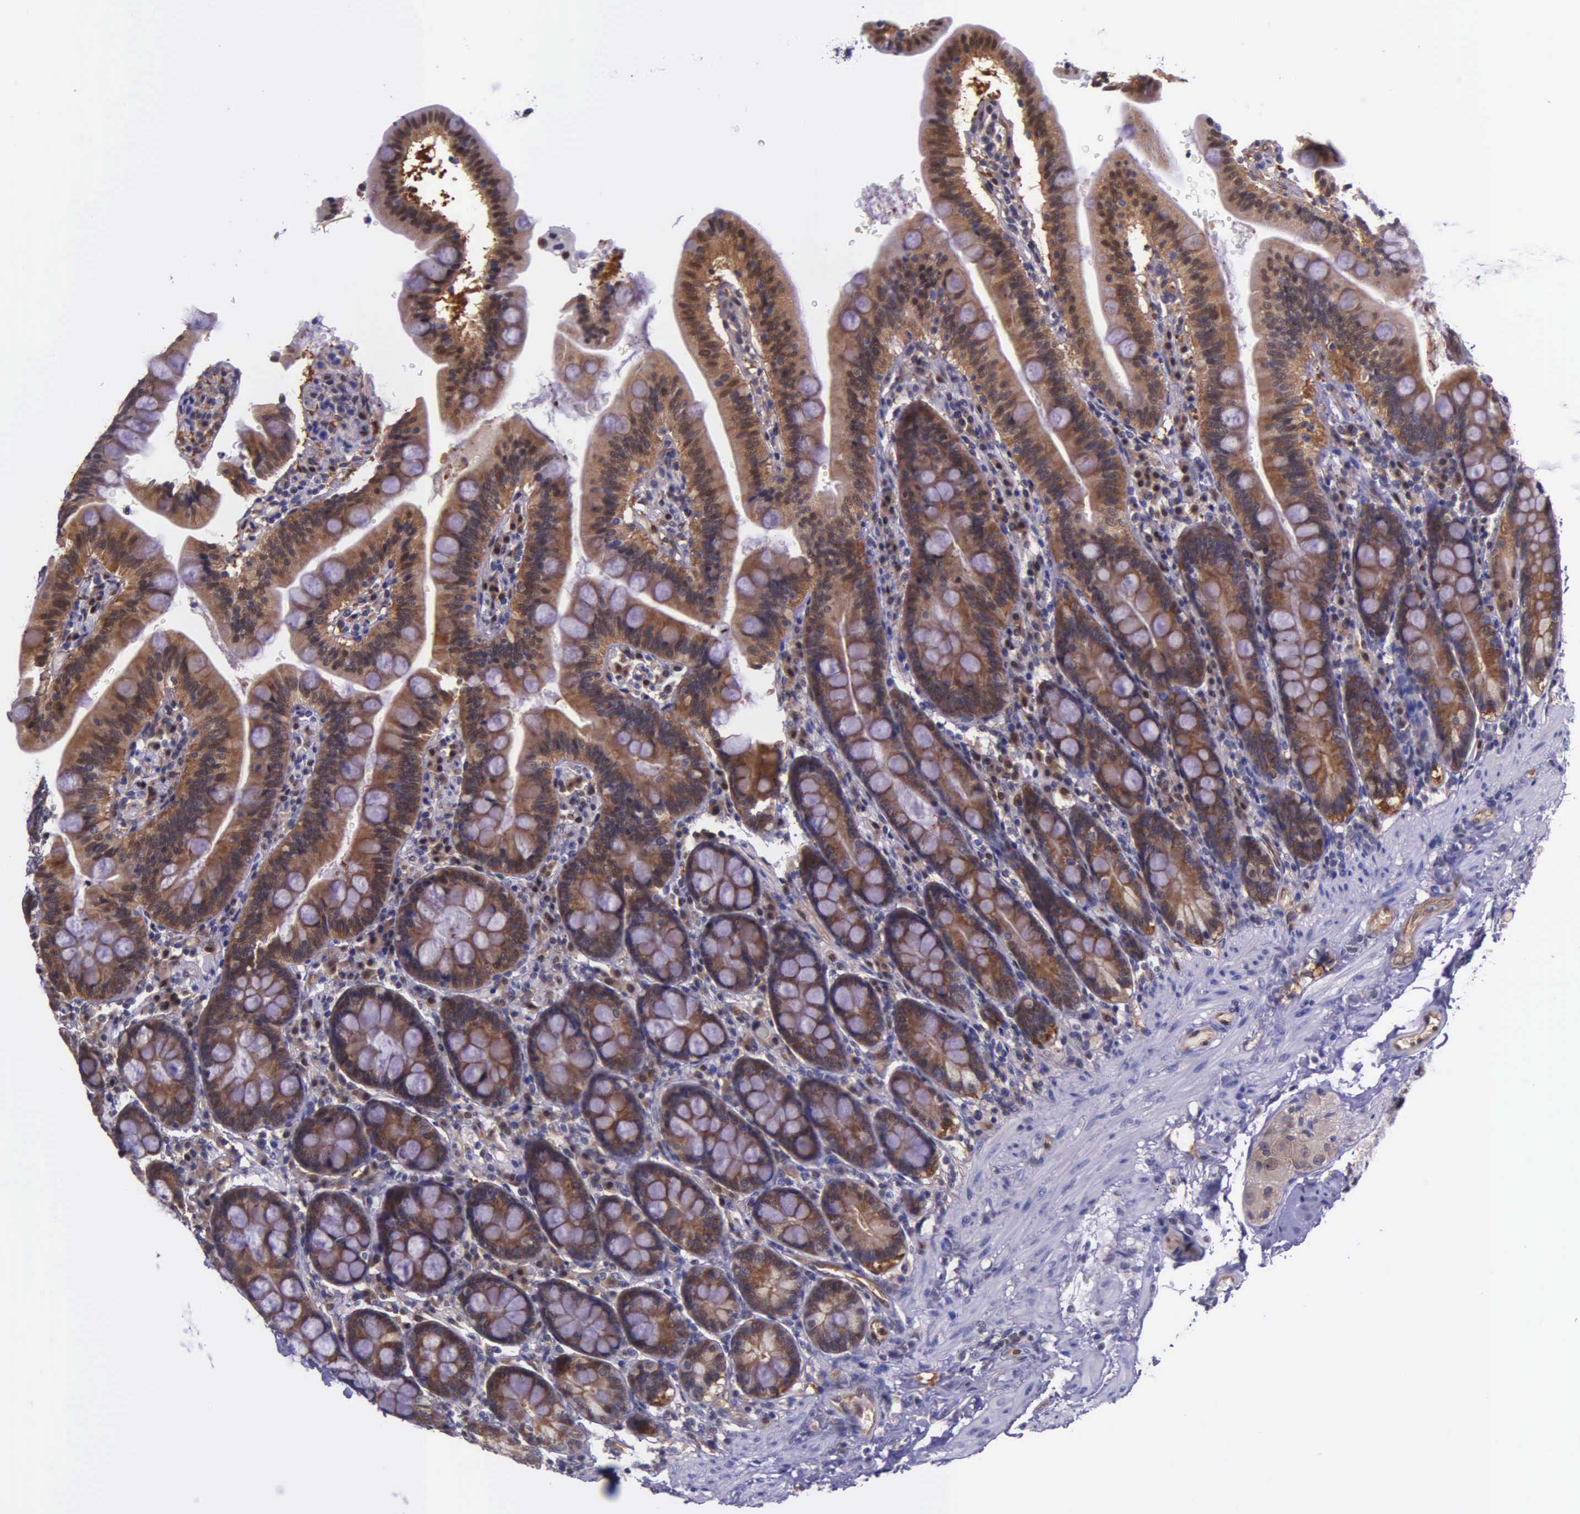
{"staining": {"intensity": "moderate", "quantity": ">75%", "location": "cytoplasmic/membranous"}, "tissue": "duodenum", "cell_type": "Glandular cells", "image_type": "normal", "snomed": [{"axis": "morphology", "description": "Normal tissue, NOS"}, {"axis": "topography", "description": "Pancreas"}, {"axis": "topography", "description": "Duodenum"}], "caption": "Brown immunohistochemical staining in benign human duodenum displays moderate cytoplasmic/membranous positivity in approximately >75% of glandular cells. (Stains: DAB (3,3'-diaminobenzidine) in brown, nuclei in blue, Microscopy: brightfield microscopy at high magnification).", "gene": "GMPR2", "patient": {"sex": "male", "age": 79}}